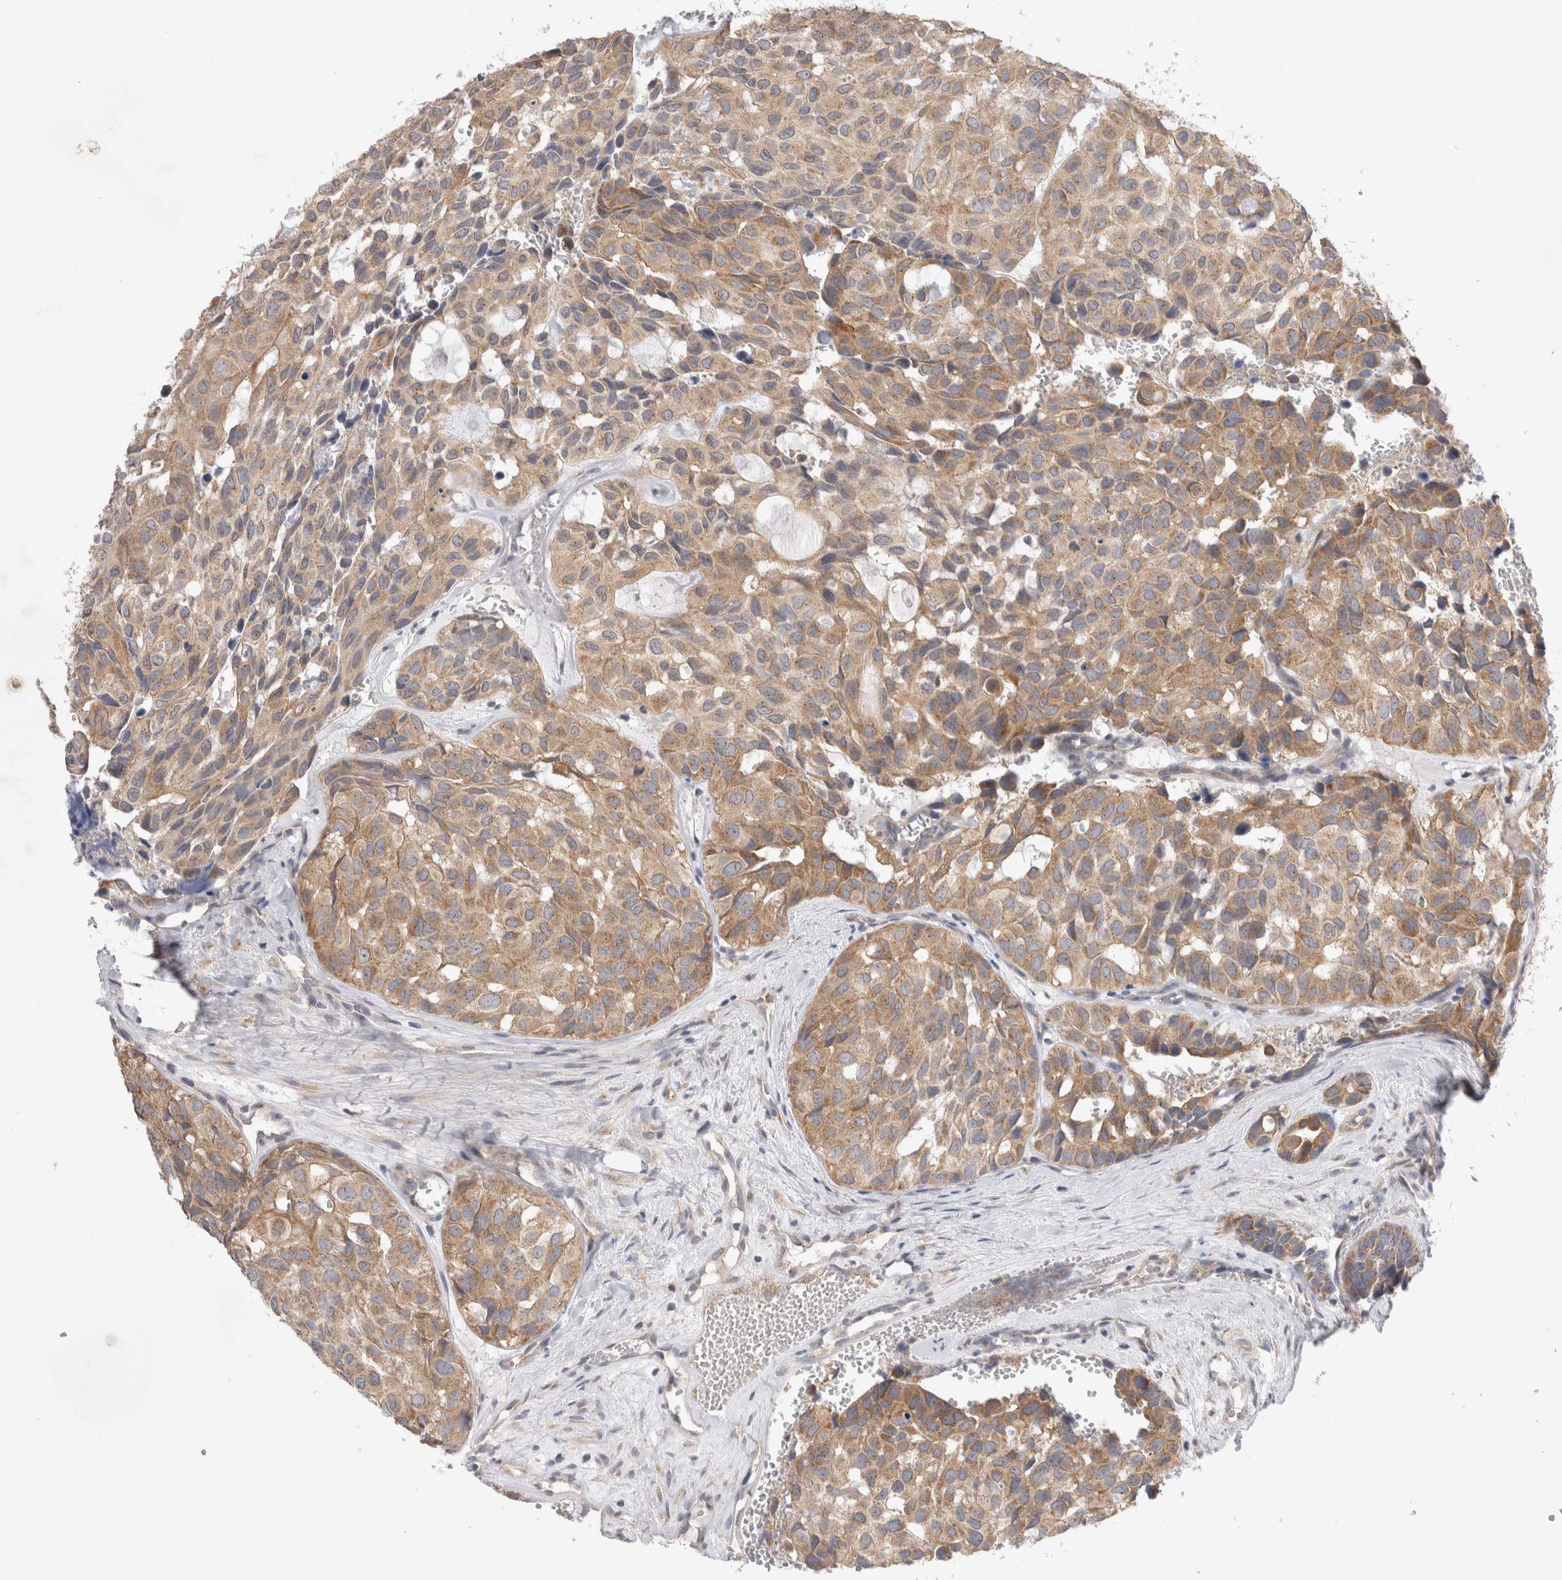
{"staining": {"intensity": "moderate", "quantity": ">75%", "location": "cytoplasmic/membranous"}, "tissue": "head and neck cancer", "cell_type": "Tumor cells", "image_type": "cancer", "snomed": [{"axis": "morphology", "description": "Adenocarcinoma, NOS"}, {"axis": "topography", "description": "Salivary gland, NOS"}, {"axis": "topography", "description": "Head-Neck"}], "caption": "Immunohistochemical staining of head and neck adenocarcinoma displays moderate cytoplasmic/membranous protein positivity in about >75% of tumor cells.", "gene": "IFT74", "patient": {"sex": "female", "age": 76}}